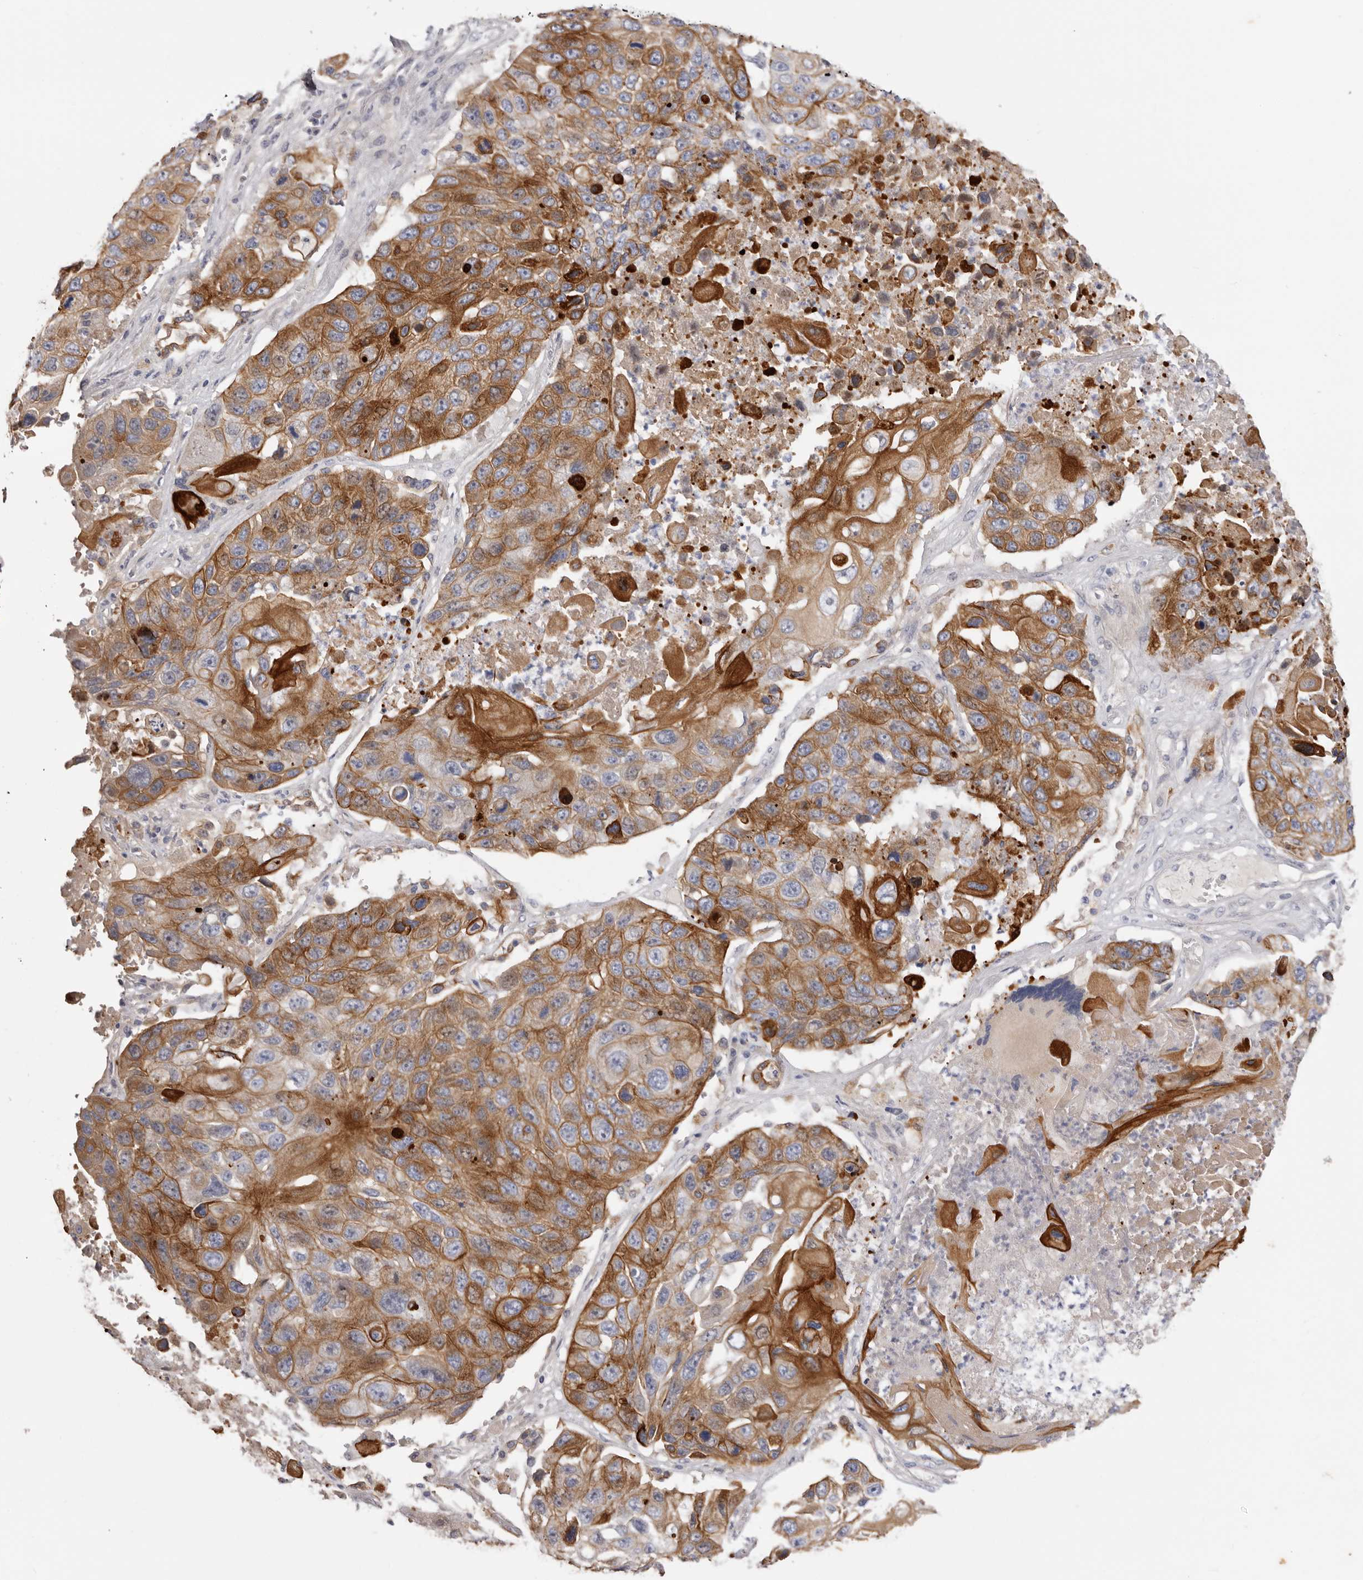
{"staining": {"intensity": "moderate", "quantity": ">75%", "location": "cytoplasmic/membranous"}, "tissue": "lung cancer", "cell_type": "Tumor cells", "image_type": "cancer", "snomed": [{"axis": "morphology", "description": "Squamous cell carcinoma, NOS"}, {"axis": "topography", "description": "Lung"}], "caption": "Immunohistochemical staining of squamous cell carcinoma (lung) displays moderate cytoplasmic/membranous protein positivity in about >75% of tumor cells.", "gene": "STK16", "patient": {"sex": "male", "age": 61}}